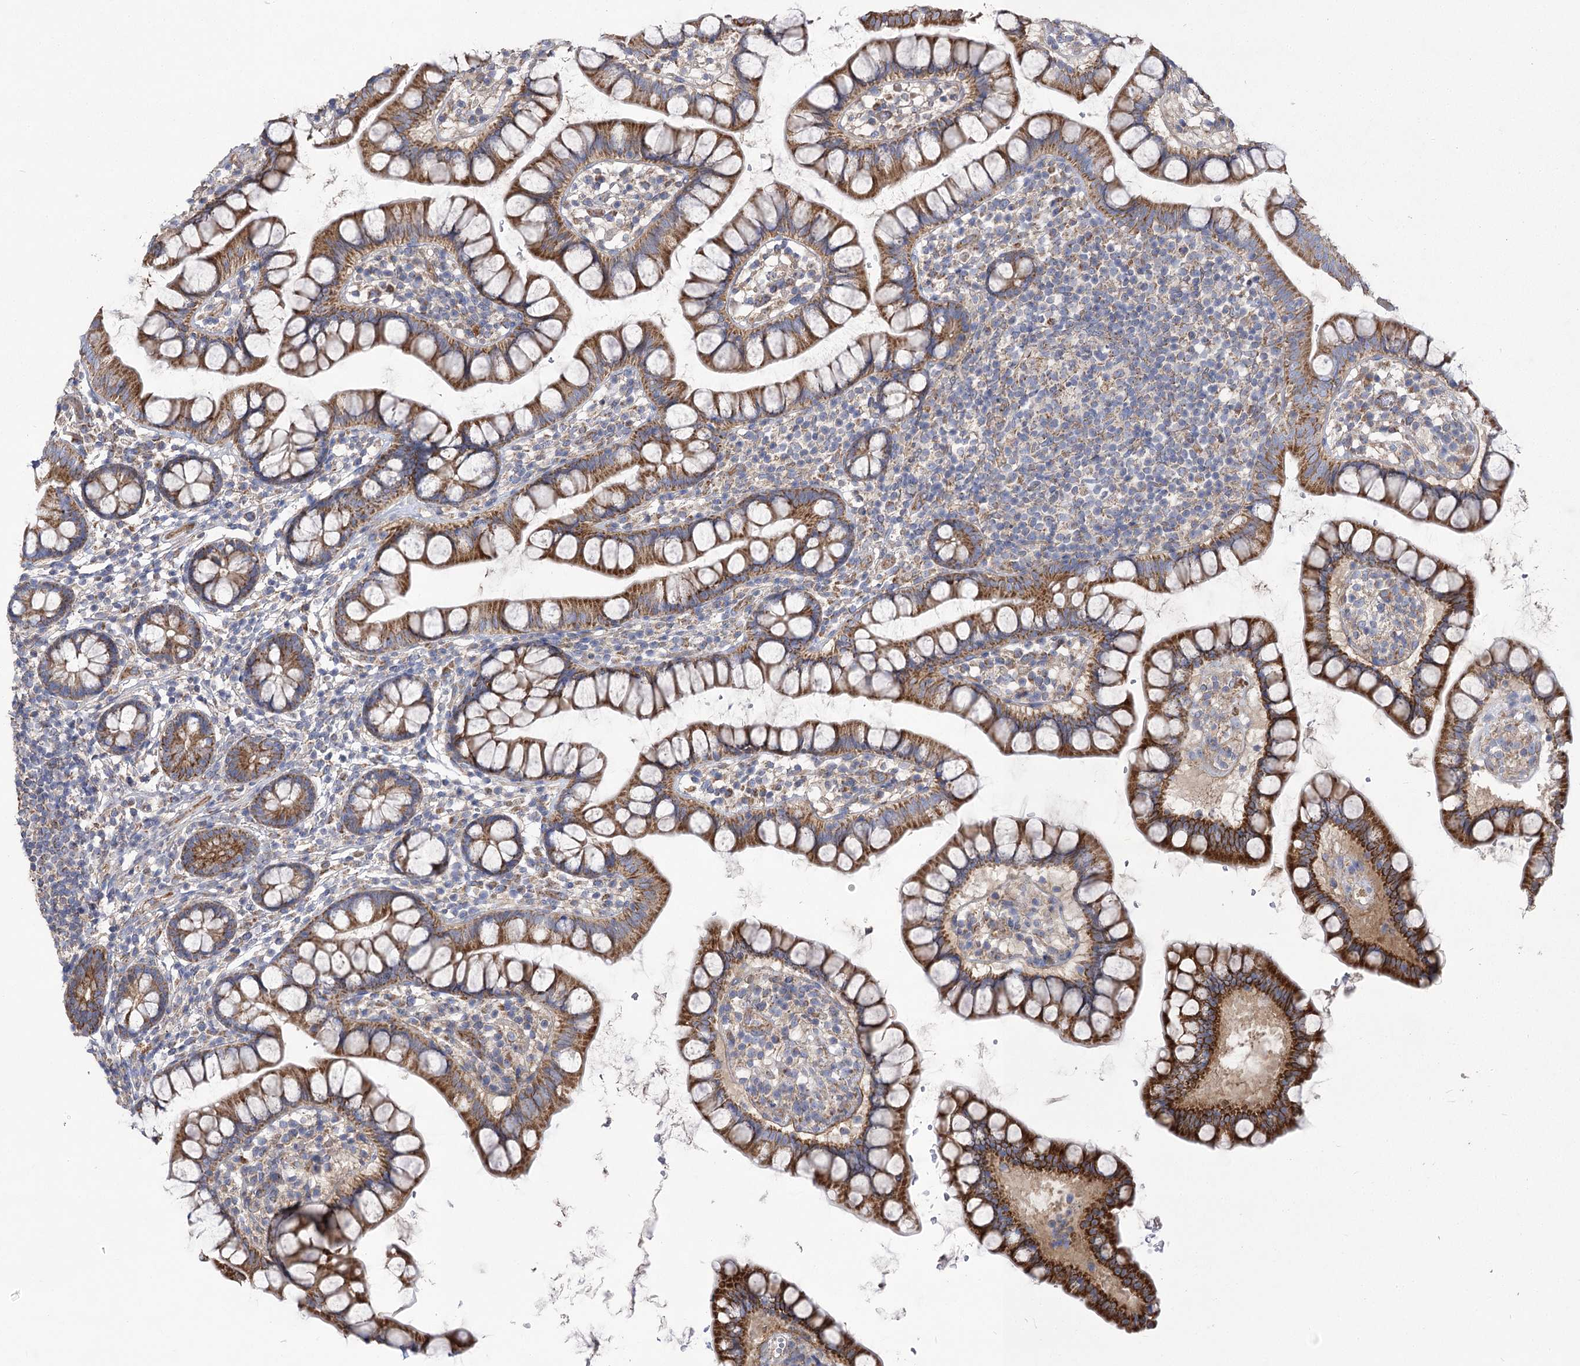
{"staining": {"intensity": "moderate", "quantity": ">75%", "location": "cytoplasmic/membranous"}, "tissue": "small intestine", "cell_type": "Glandular cells", "image_type": "normal", "snomed": [{"axis": "morphology", "description": "Normal tissue, NOS"}, {"axis": "topography", "description": "Small intestine"}], "caption": "Small intestine stained with immunohistochemistry (IHC) reveals moderate cytoplasmic/membranous expression in approximately >75% of glandular cells.", "gene": "RMDN2", "patient": {"sex": "female", "age": 84}}